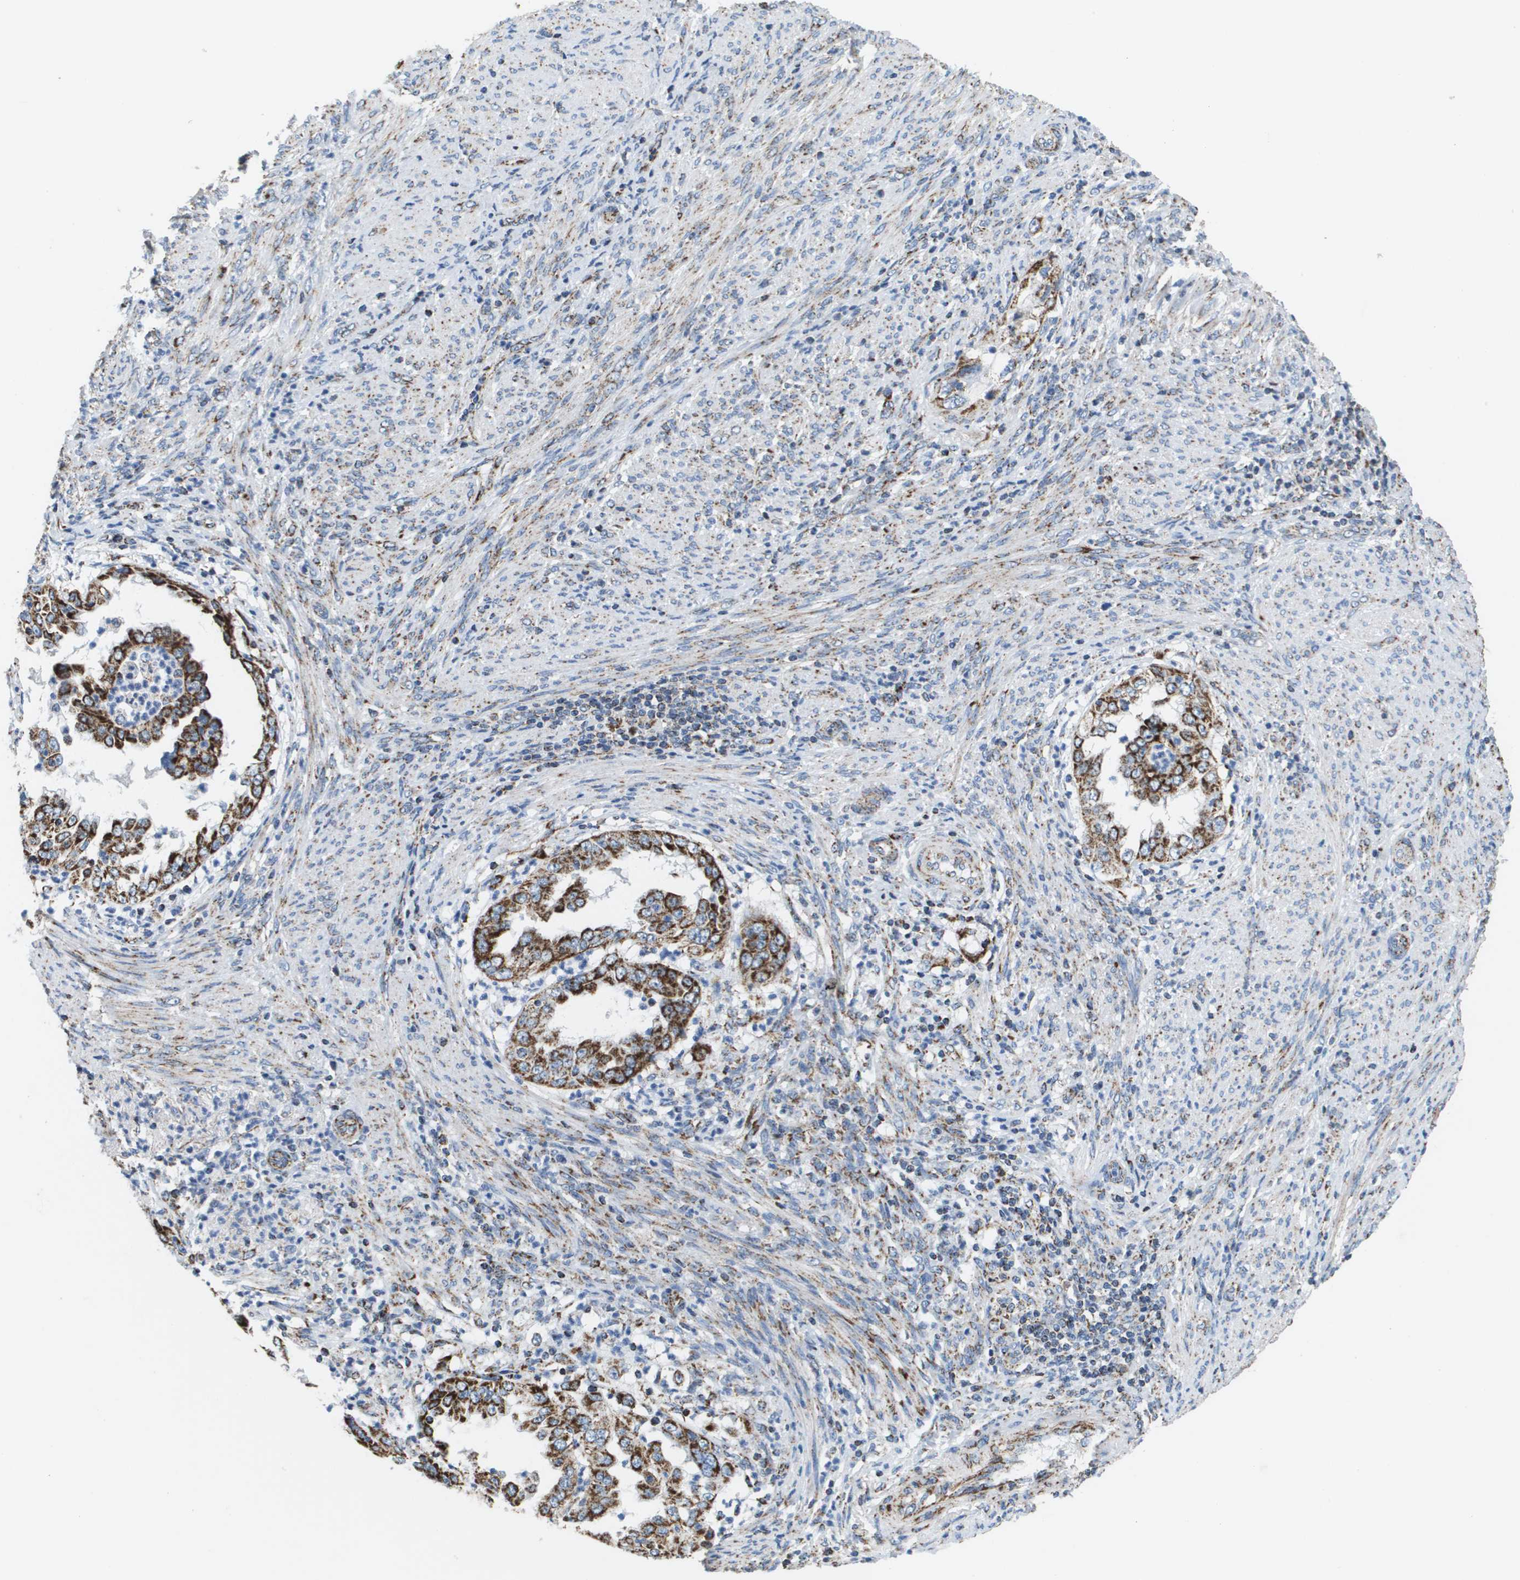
{"staining": {"intensity": "strong", "quantity": ">75%", "location": "cytoplasmic/membranous"}, "tissue": "endometrial cancer", "cell_type": "Tumor cells", "image_type": "cancer", "snomed": [{"axis": "morphology", "description": "Adenocarcinoma, NOS"}, {"axis": "topography", "description": "Endometrium"}], "caption": "Endometrial cancer (adenocarcinoma) was stained to show a protein in brown. There is high levels of strong cytoplasmic/membranous positivity in about >75% of tumor cells.", "gene": "ATP5F1B", "patient": {"sex": "female", "age": 85}}